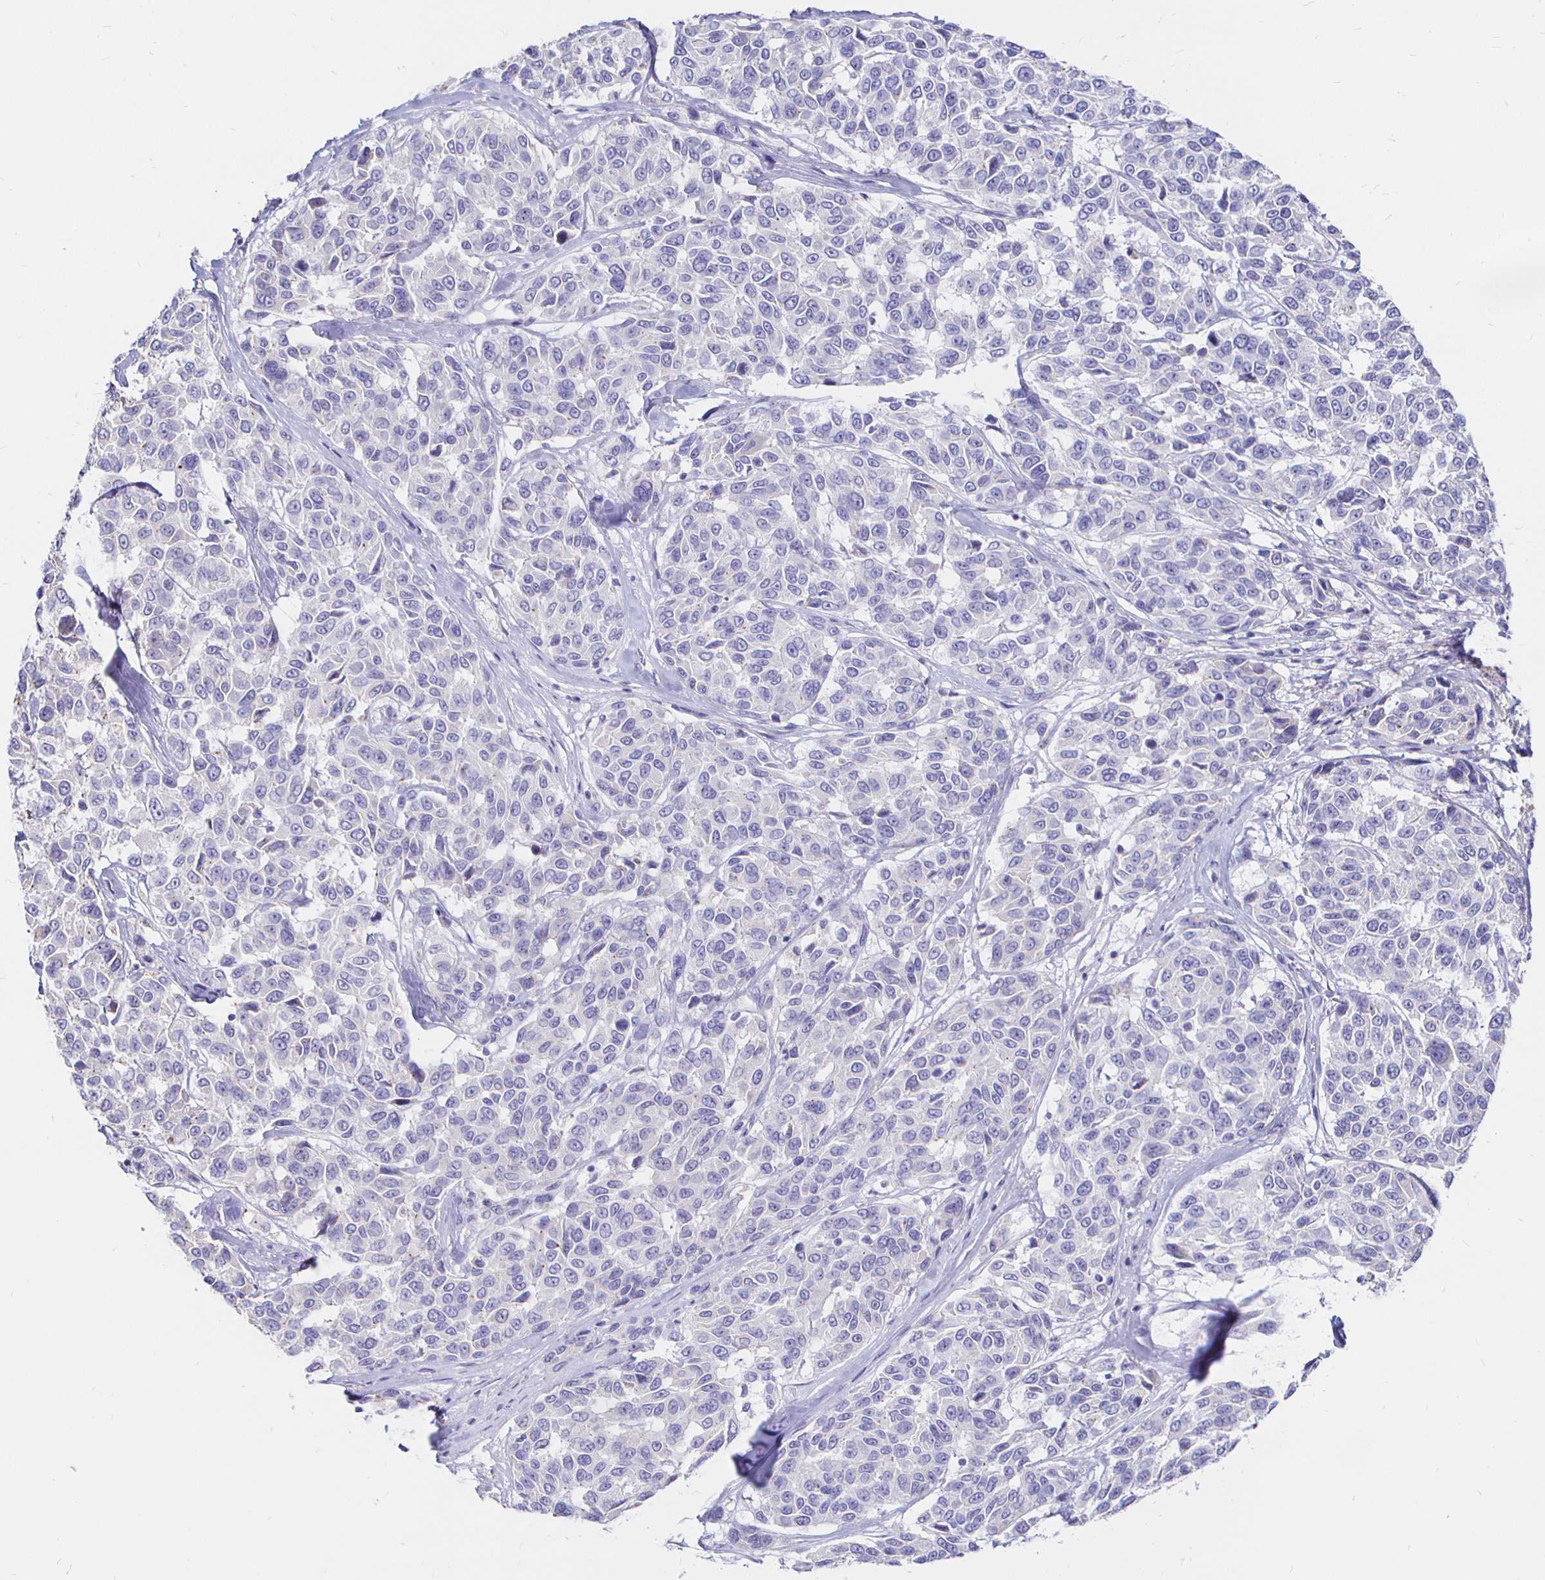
{"staining": {"intensity": "negative", "quantity": "none", "location": "none"}, "tissue": "melanoma", "cell_type": "Tumor cells", "image_type": "cancer", "snomed": [{"axis": "morphology", "description": "Malignant melanoma, NOS"}, {"axis": "topography", "description": "Skin"}], "caption": "Human malignant melanoma stained for a protein using immunohistochemistry (IHC) exhibits no expression in tumor cells.", "gene": "NECAB1", "patient": {"sex": "female", "age": 66}}